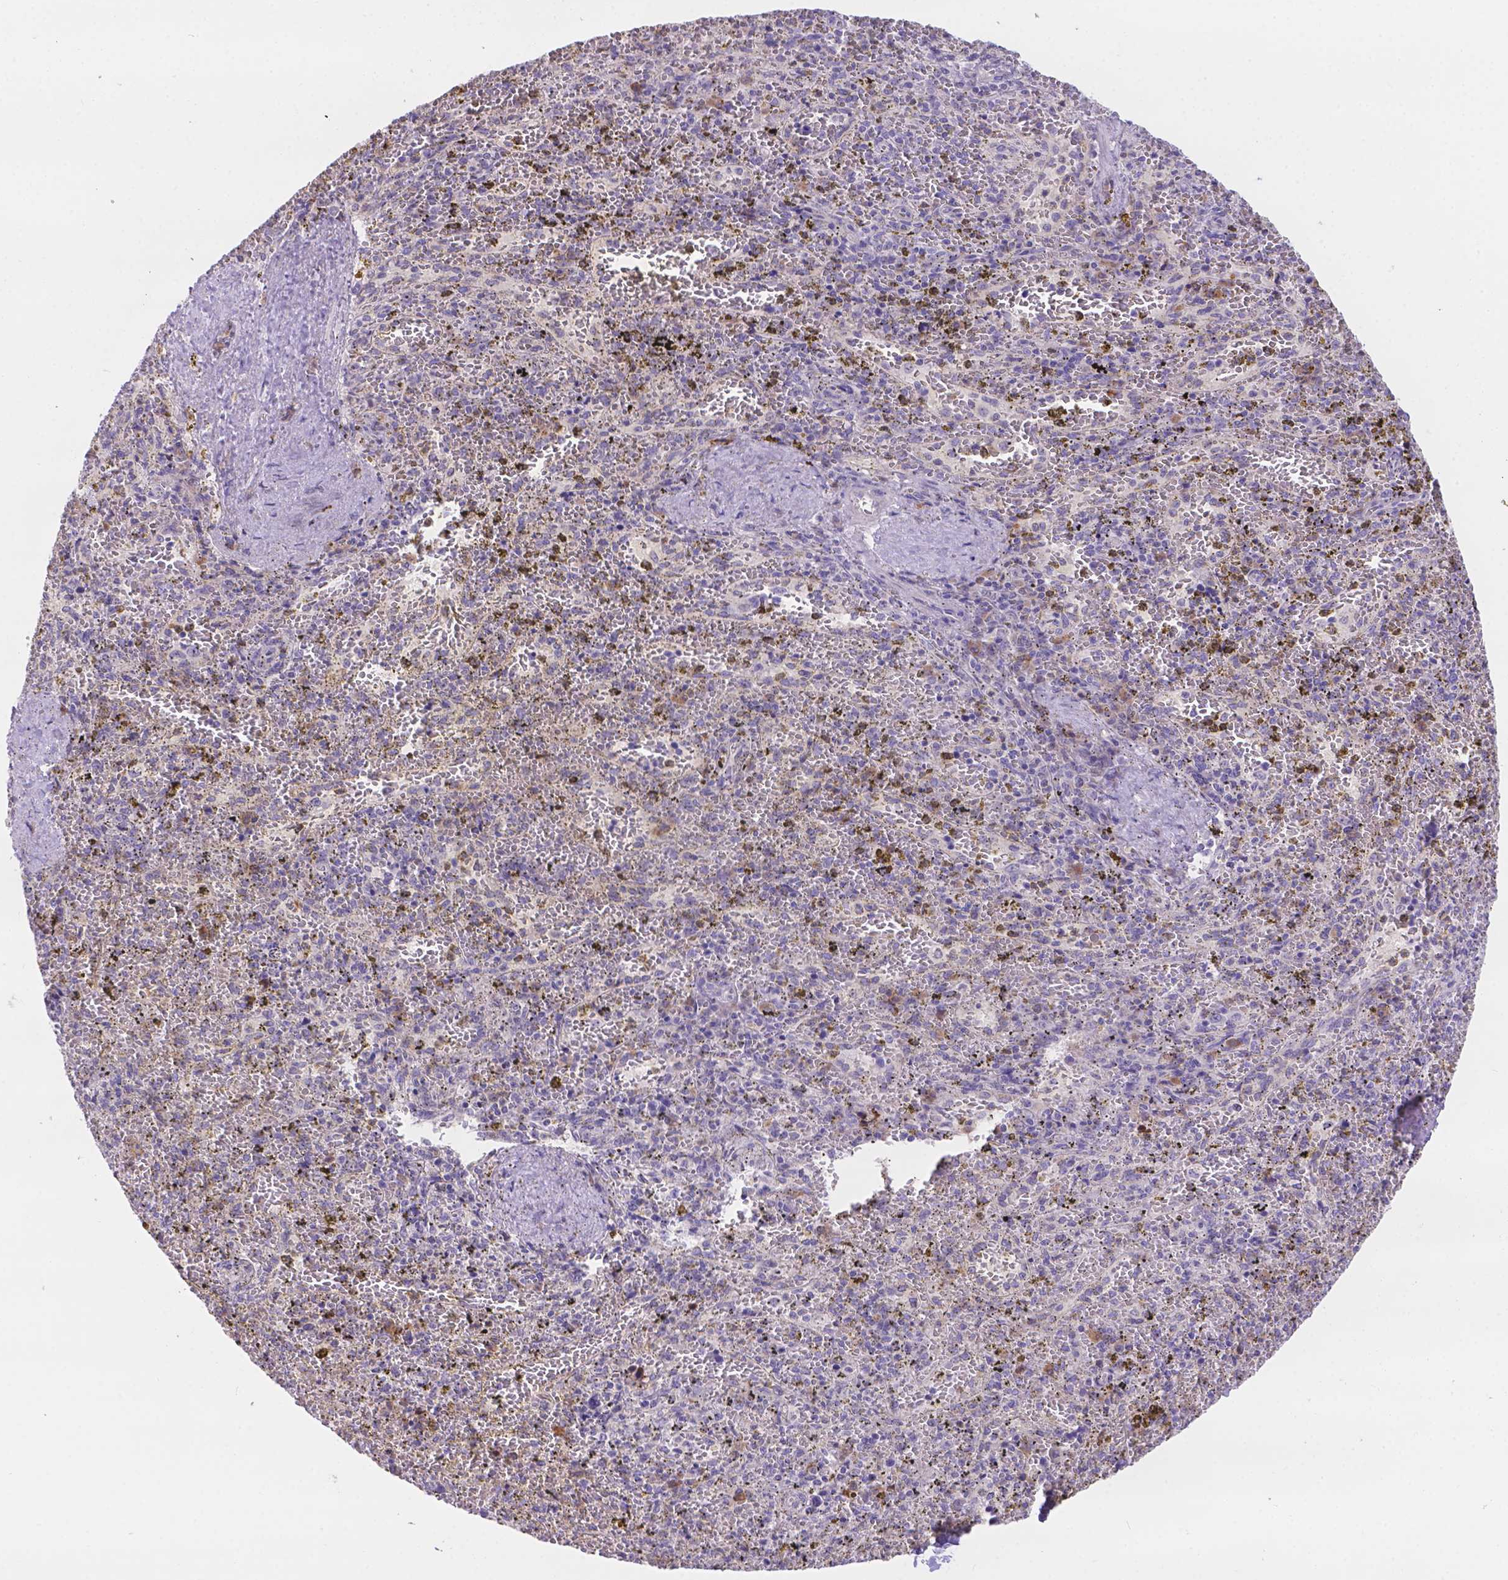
{"staining": {"intensity": "negative", "quantity": "none", "location": "none"}, "tissue": "spleen", "cell_type": "Cells in red pulp", "image_type": "normal", "snomed": [{"axis": "morphology", "description": "Normal tissue, NOS"}, {"axis": "topography", "description": "Spleen"}], "caption": "Immunohistochemistry image of benign spleen: human spleen stained with DAB (3,3'-diaminobenzidine) shows no significant protein positivity in cells in red pulp.", "gene": "CD96", "patient": {"sex": "female", "age": 50}}